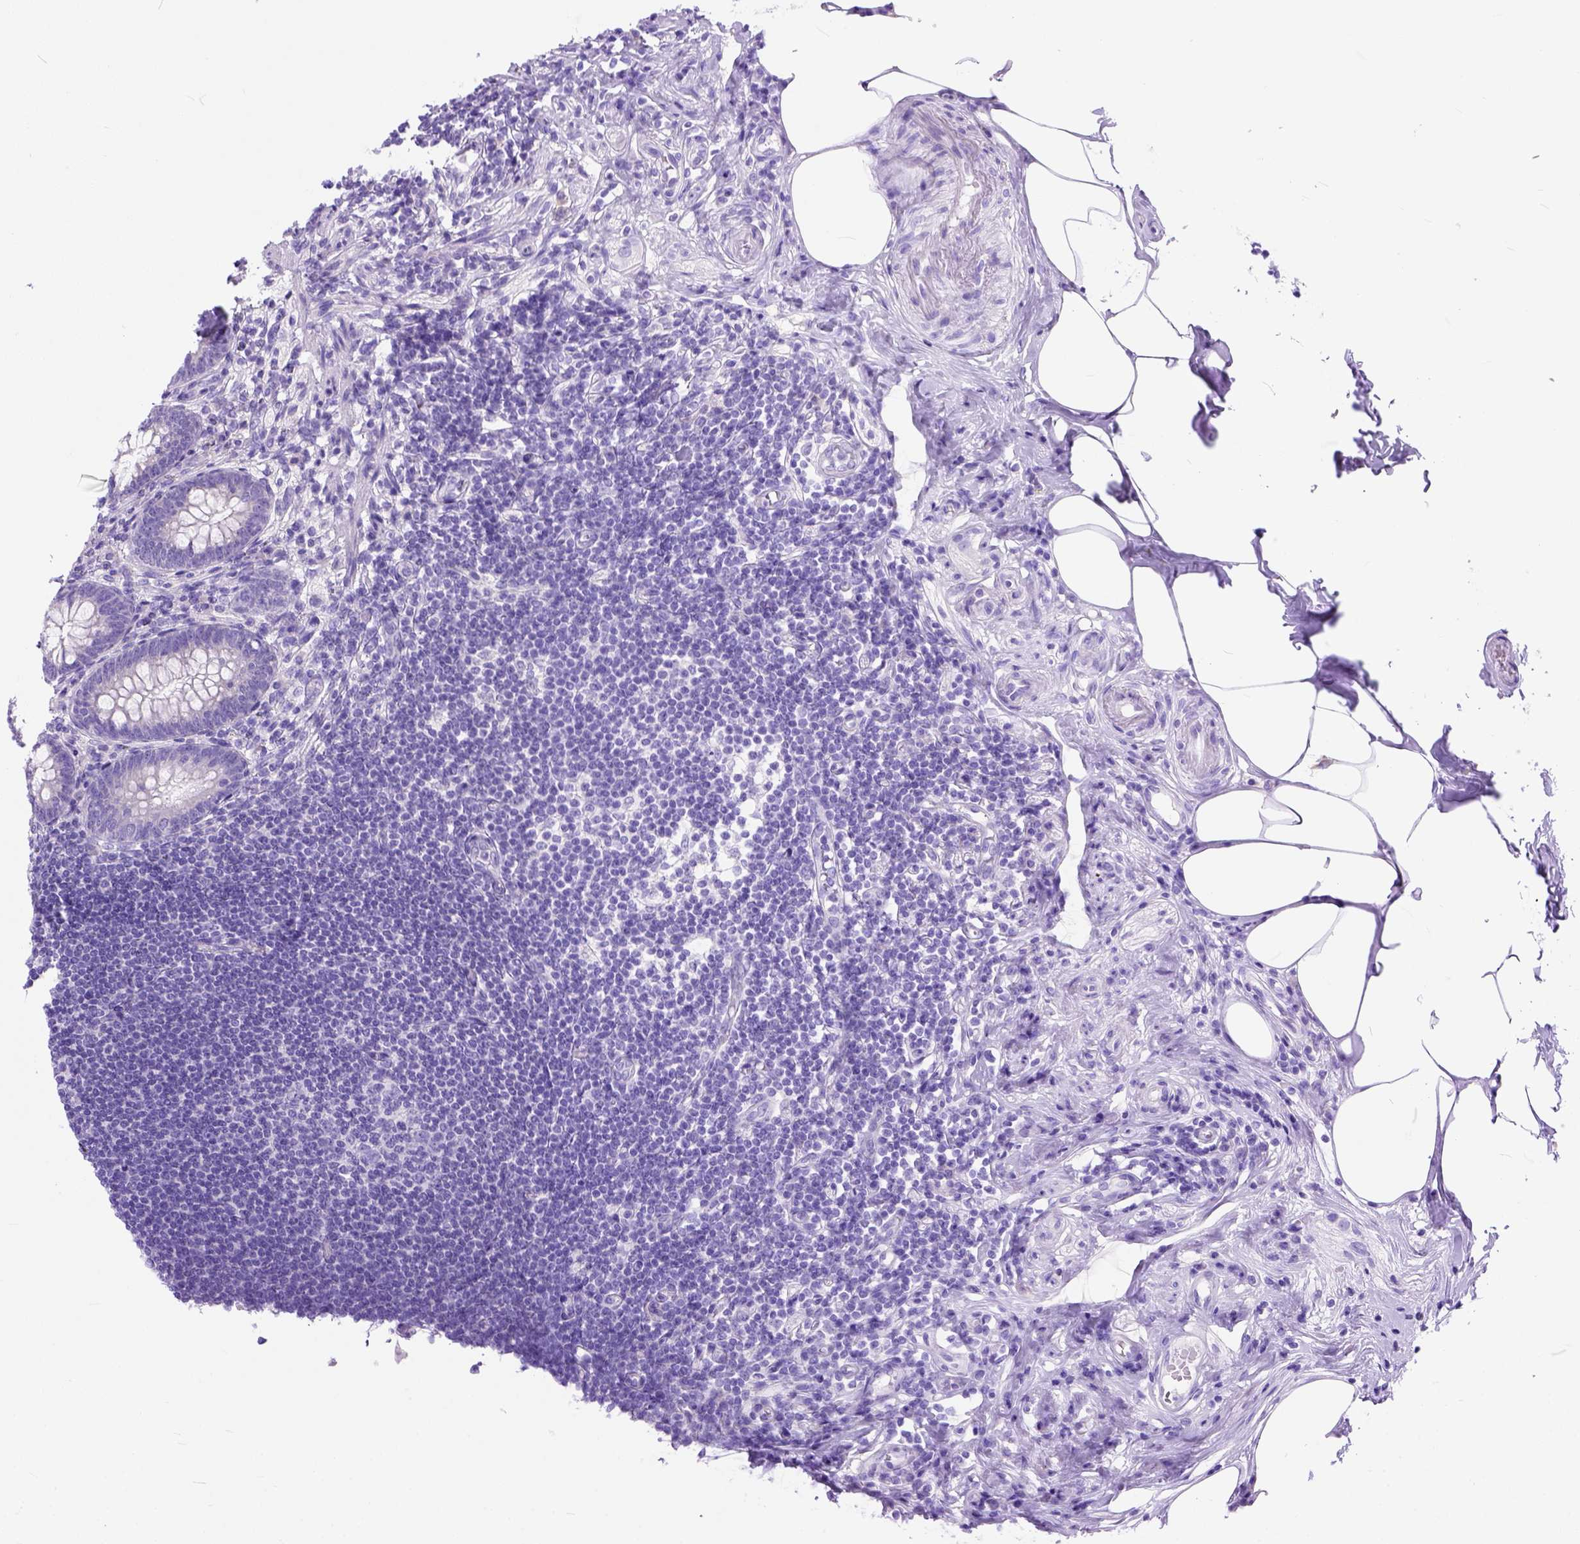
{"staining": {"intensity": "negative", "quantity": "none", "location": "none"}, "tissue": "appendix", "cell_type": "Glandular cells", "image_type": "normal", "snomed": [{"axis": "morphology", "description": "Normal tissue, NOS"}, {"axis": "topography", "description": "Appendix"}], "caption": "An immunohistochemistry (IHC) histopathology image of normal appendix is shown. There is no staining in glandular cells of appendix. (DAB (3,3'-diaminobenzidine) immunohistochemistry, high magnification).", "gene": "ODAD3", "patient": {"sex": "female", "age": 57}}